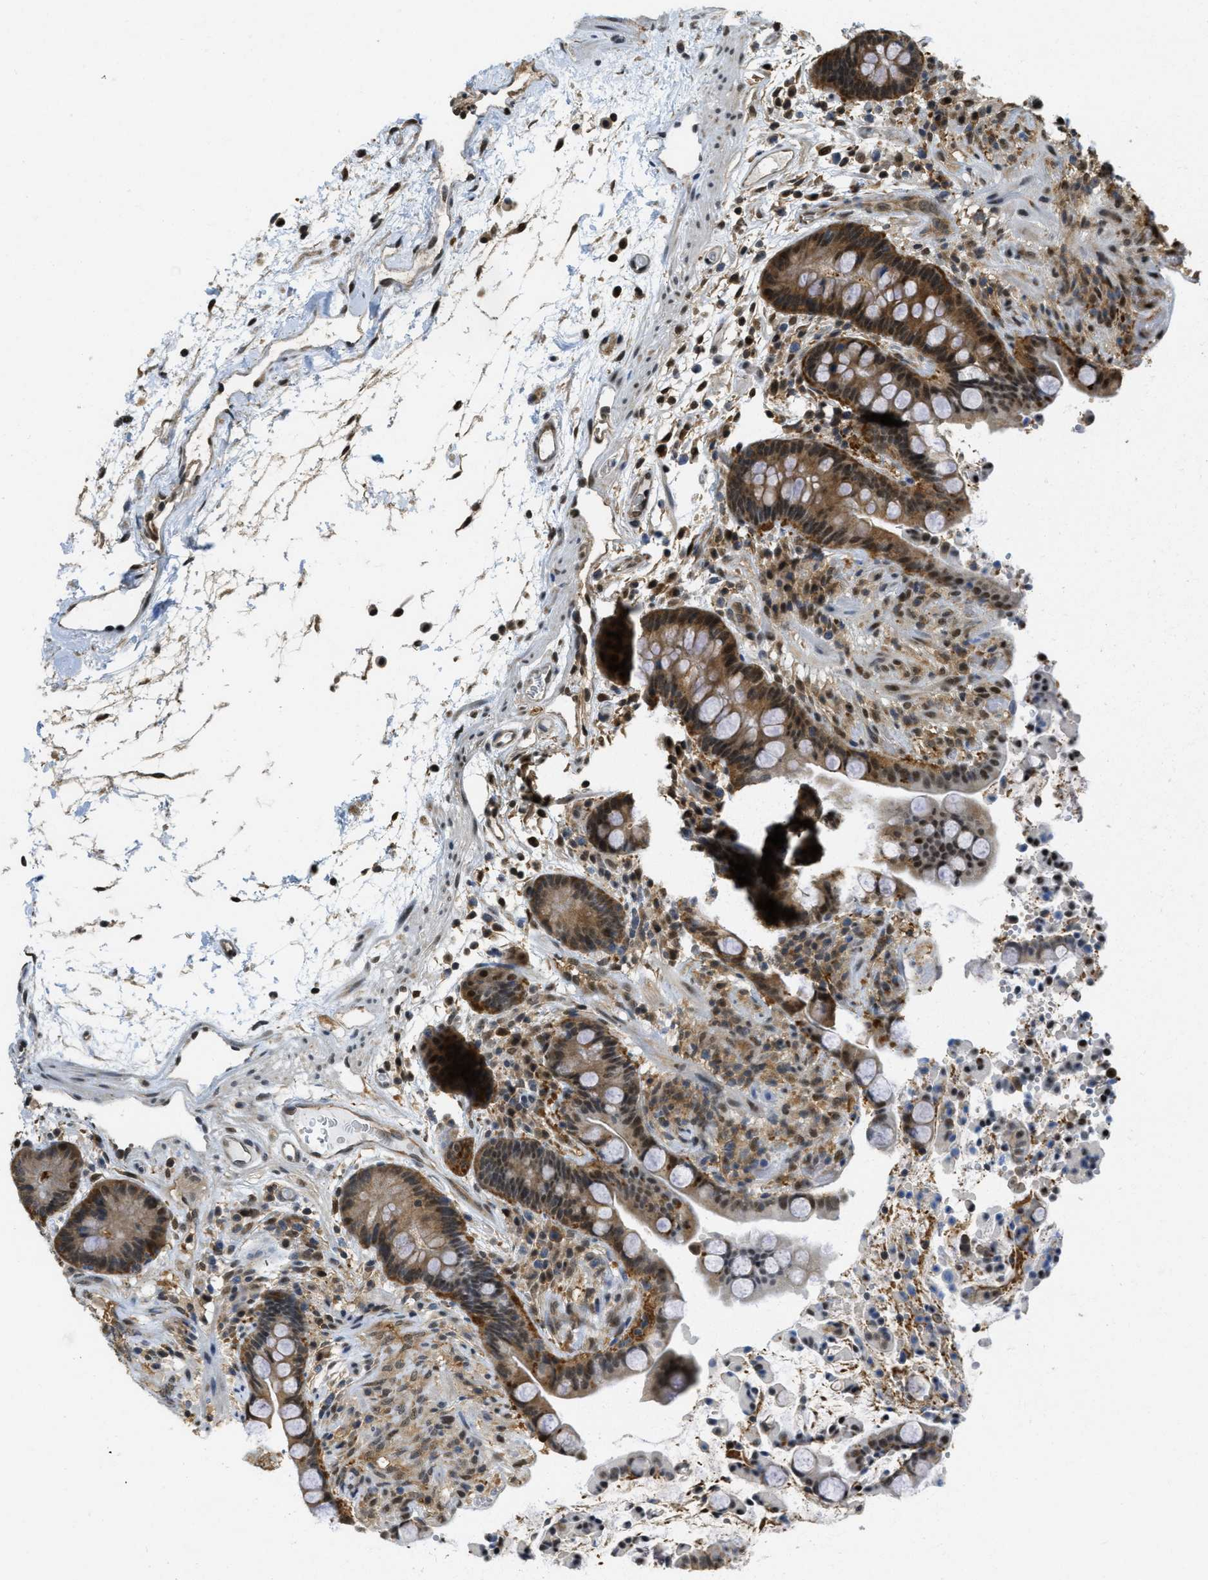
{"staining": {"intensity": "moderate", "quantity": ">75%", "location": "cytoplasmic/membranous,nuclear"}, "tissue": "colon", "cell_type": "Endothelial cells", "image_type": "normal", "snomed": [{"axis": "morphology", "description": "Normal tissue, NOS"}, {"axis": "topography", "description": "Colon"}], "caption": "This micrograph shows IHC staining of normal human colon, with medium moderate cytoplasmic/membranous,nuclear positivity in about >75% of endothelial cells.", "gene": "PSMC5", "patient": {"sex": "male", "age": 73}}